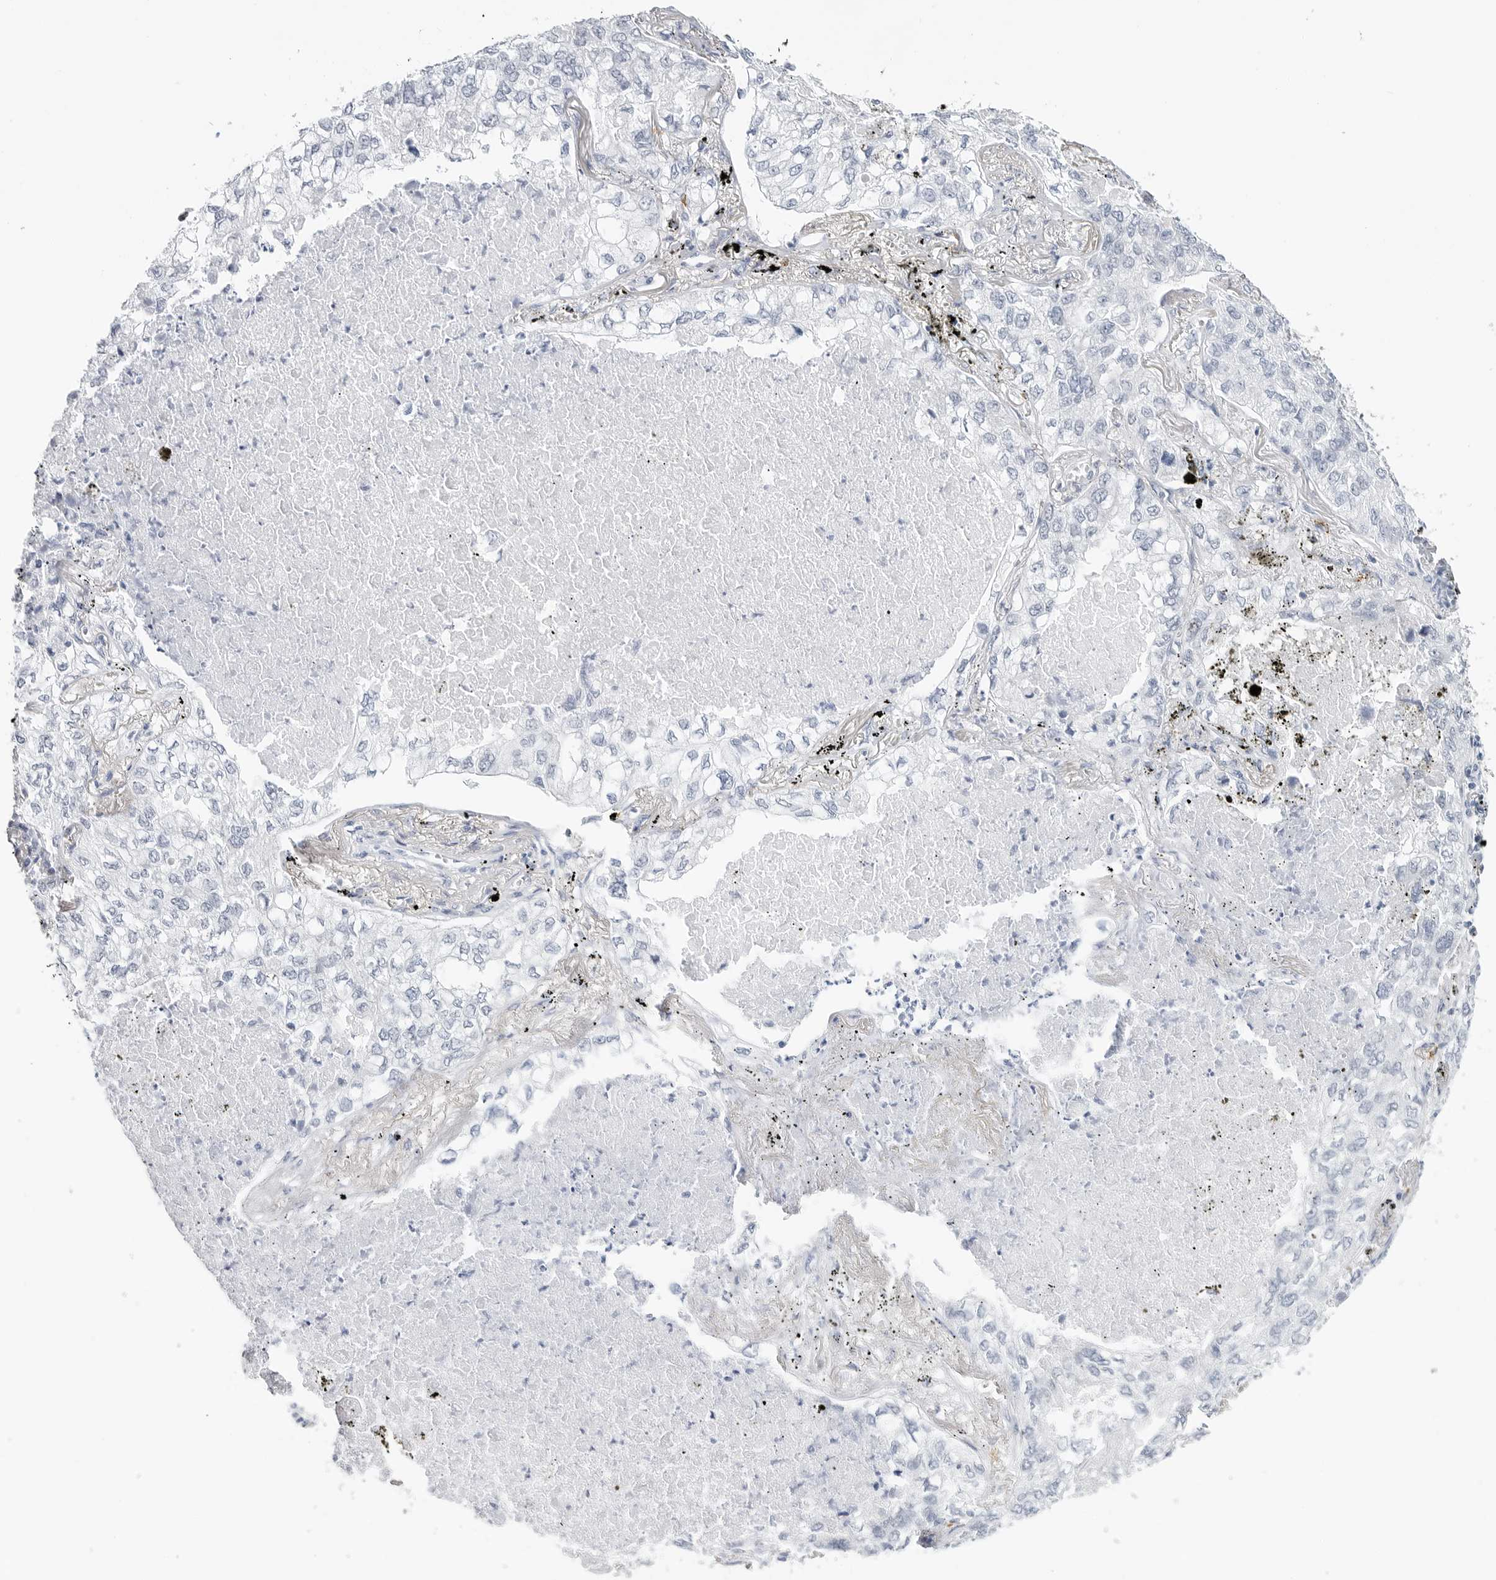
{"staining": {"intensity": "negative", "quantity": "none", "location": "none"}, "tissue": "lung cancer", "cell_type": "Tumor cells", "image_type": "cancer", "snomed": [{"axis": "morphology", "description": "Adenocarcinoma, NOS"}, {"axis": "topography", "description": "Lung"}], "caption": "This is a histopathology image of IHC staining of adenocarcinoma (lung), which shows no positivity in tumor cells.", "gene": "HSPB7", "patient": {"sex": "male", "age": 65}}